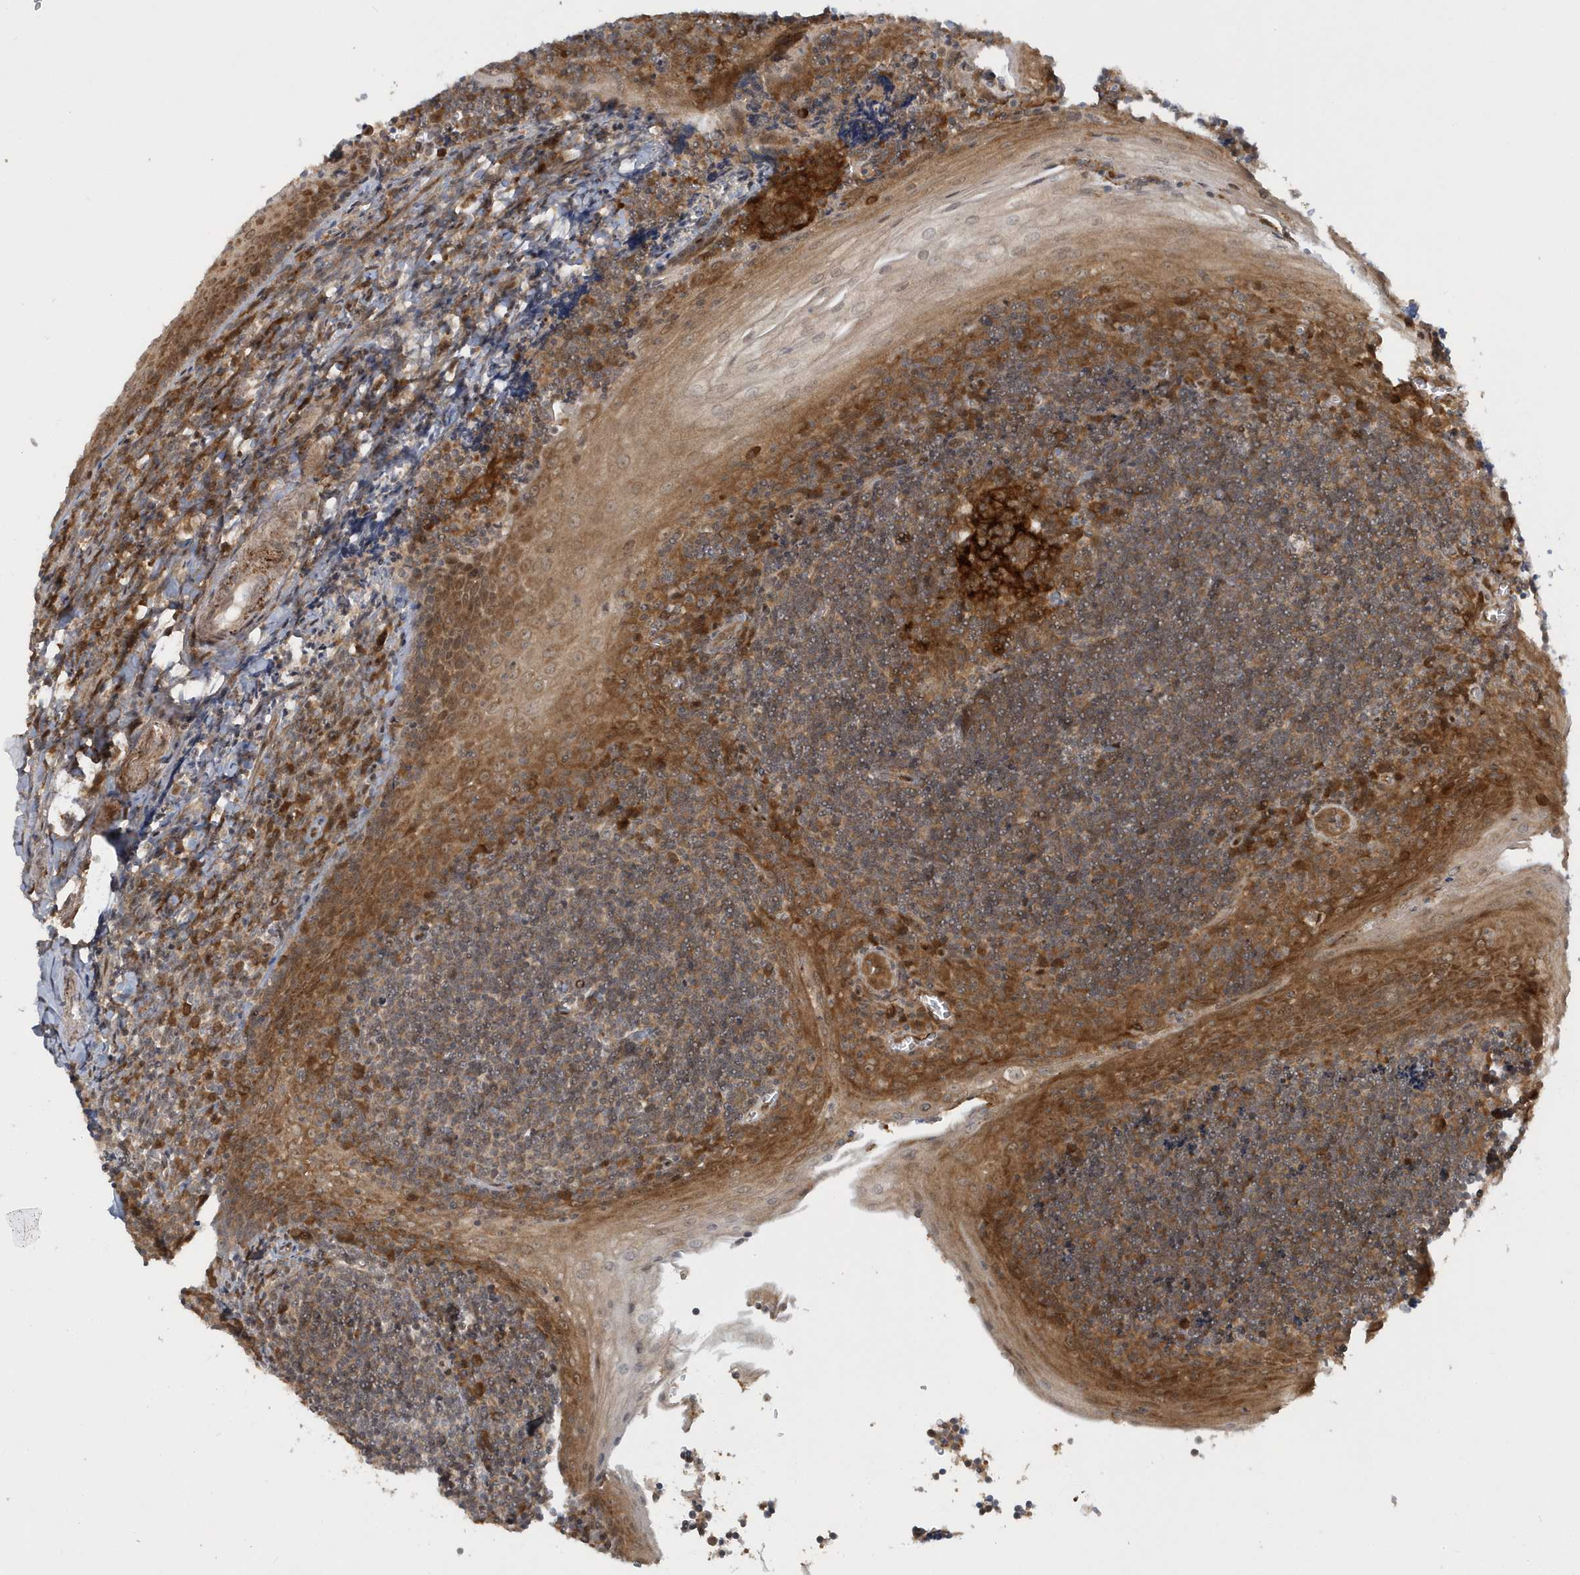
{"staining": {"intensity": "strong", "quantity": ">75%", "location": "cytoplasmic/membranous"}, "tissue": "tonsil", "cell_type": "Germinal center cells", "image_type": "normal", "snomed": [{"axis": "morphology", "description": "Normal tissue, NOS"}, {"axis": "topography", "description": "Tonsil"}], "caption": "Strong cytoplasmic/membranous positivity for a protein is present in about >75% of germinal center cells of unremarkable tonsil using IHC.", "gene": "ATG4A", "patient": {"sex": "male", "age": 27}}